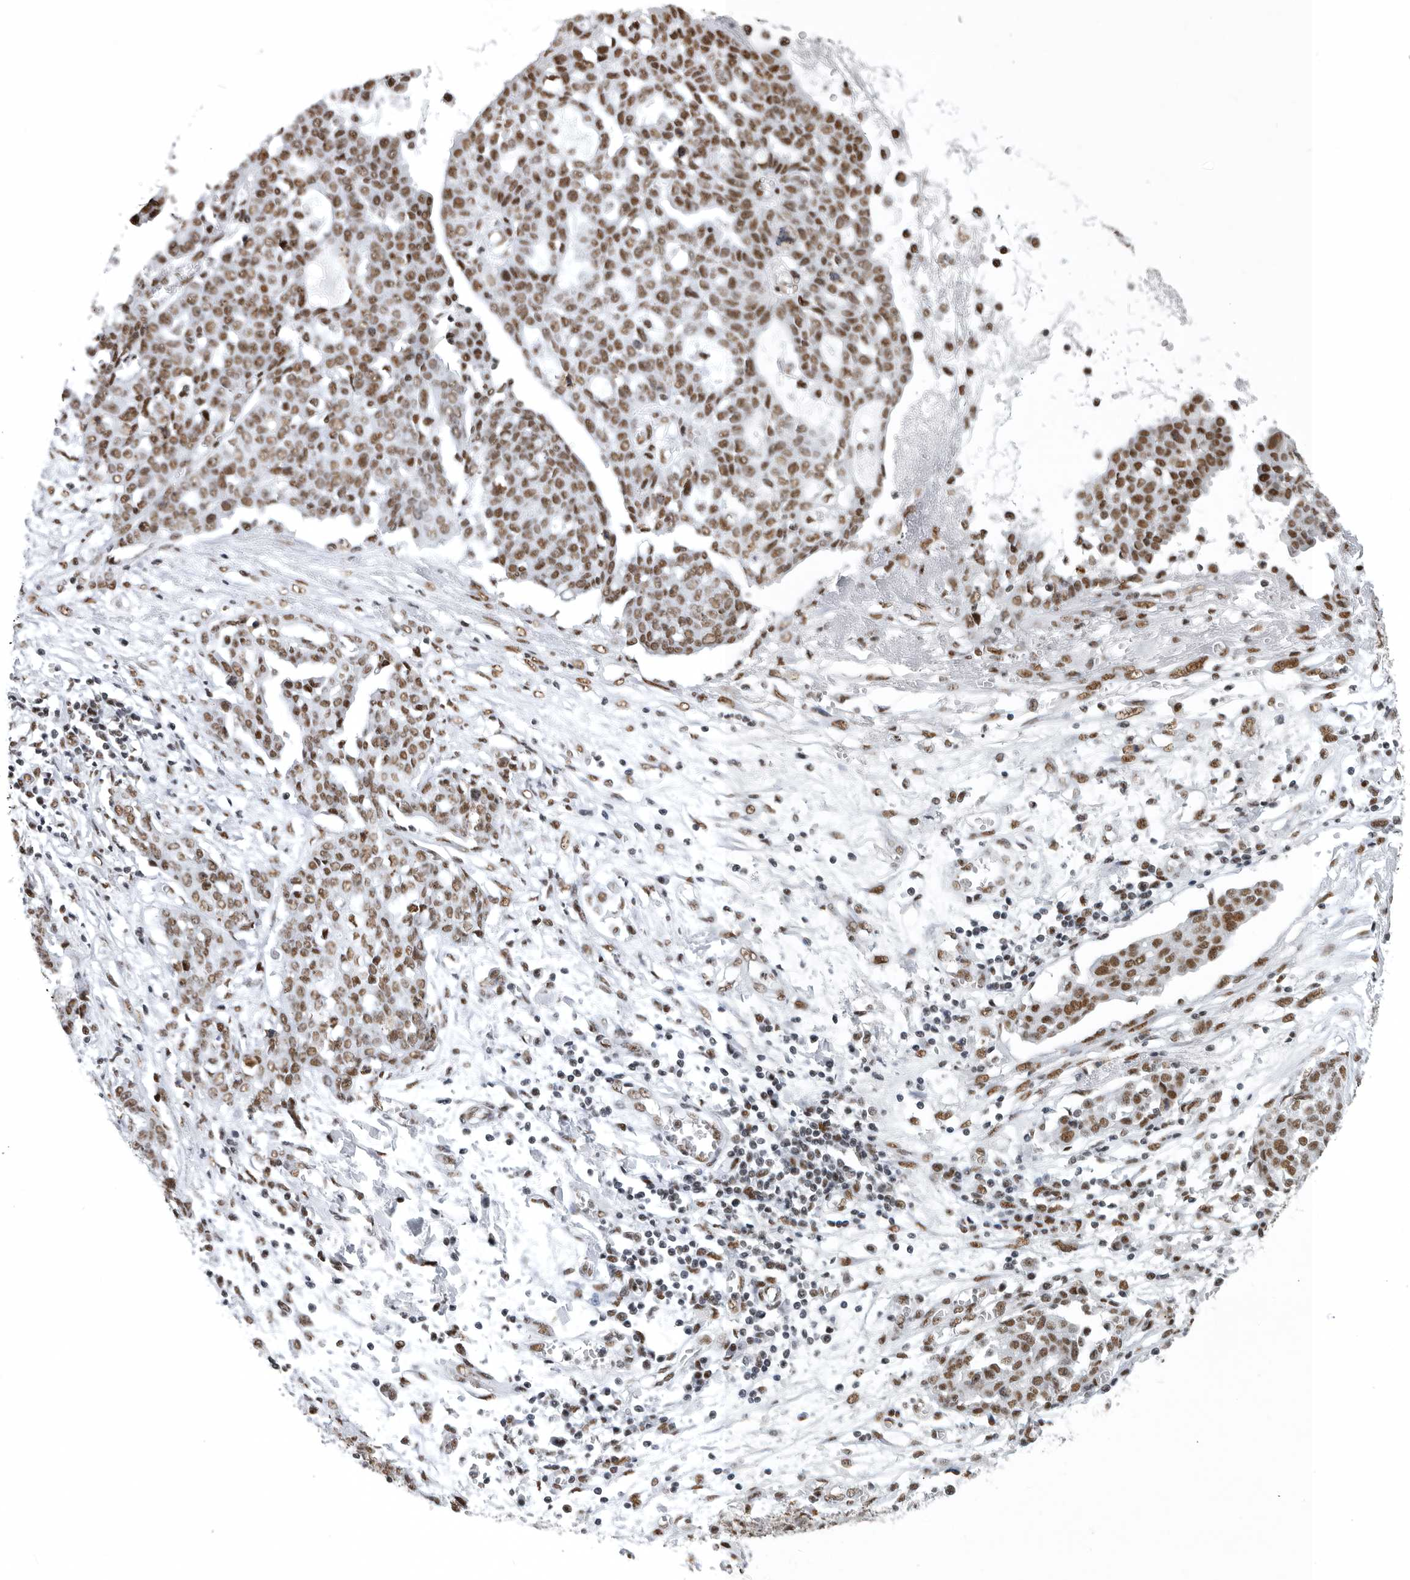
{"staining": {"intensity": "moderate", "quantity": ">75%", "location": "nuclear"}, "tissue": "ovarian cancer", "cell_type": "Tumor cells", "image_type": "cancer", "snomed": [{"axis": "morphology", "description": "Cystadenocarcinoma, serous, NOS"}, {"axis": "topography", "description": "Soft tissue"}, {"axis": "topography", "description": "Ovary"}], "caption": "A brown stain shows moderate nuclear staining of a protein in serous cystadenocarcinoma (ovarian) tumor cells.", "gene": "BCLAF1", "patient": {"sex": "female", "age": 57}}